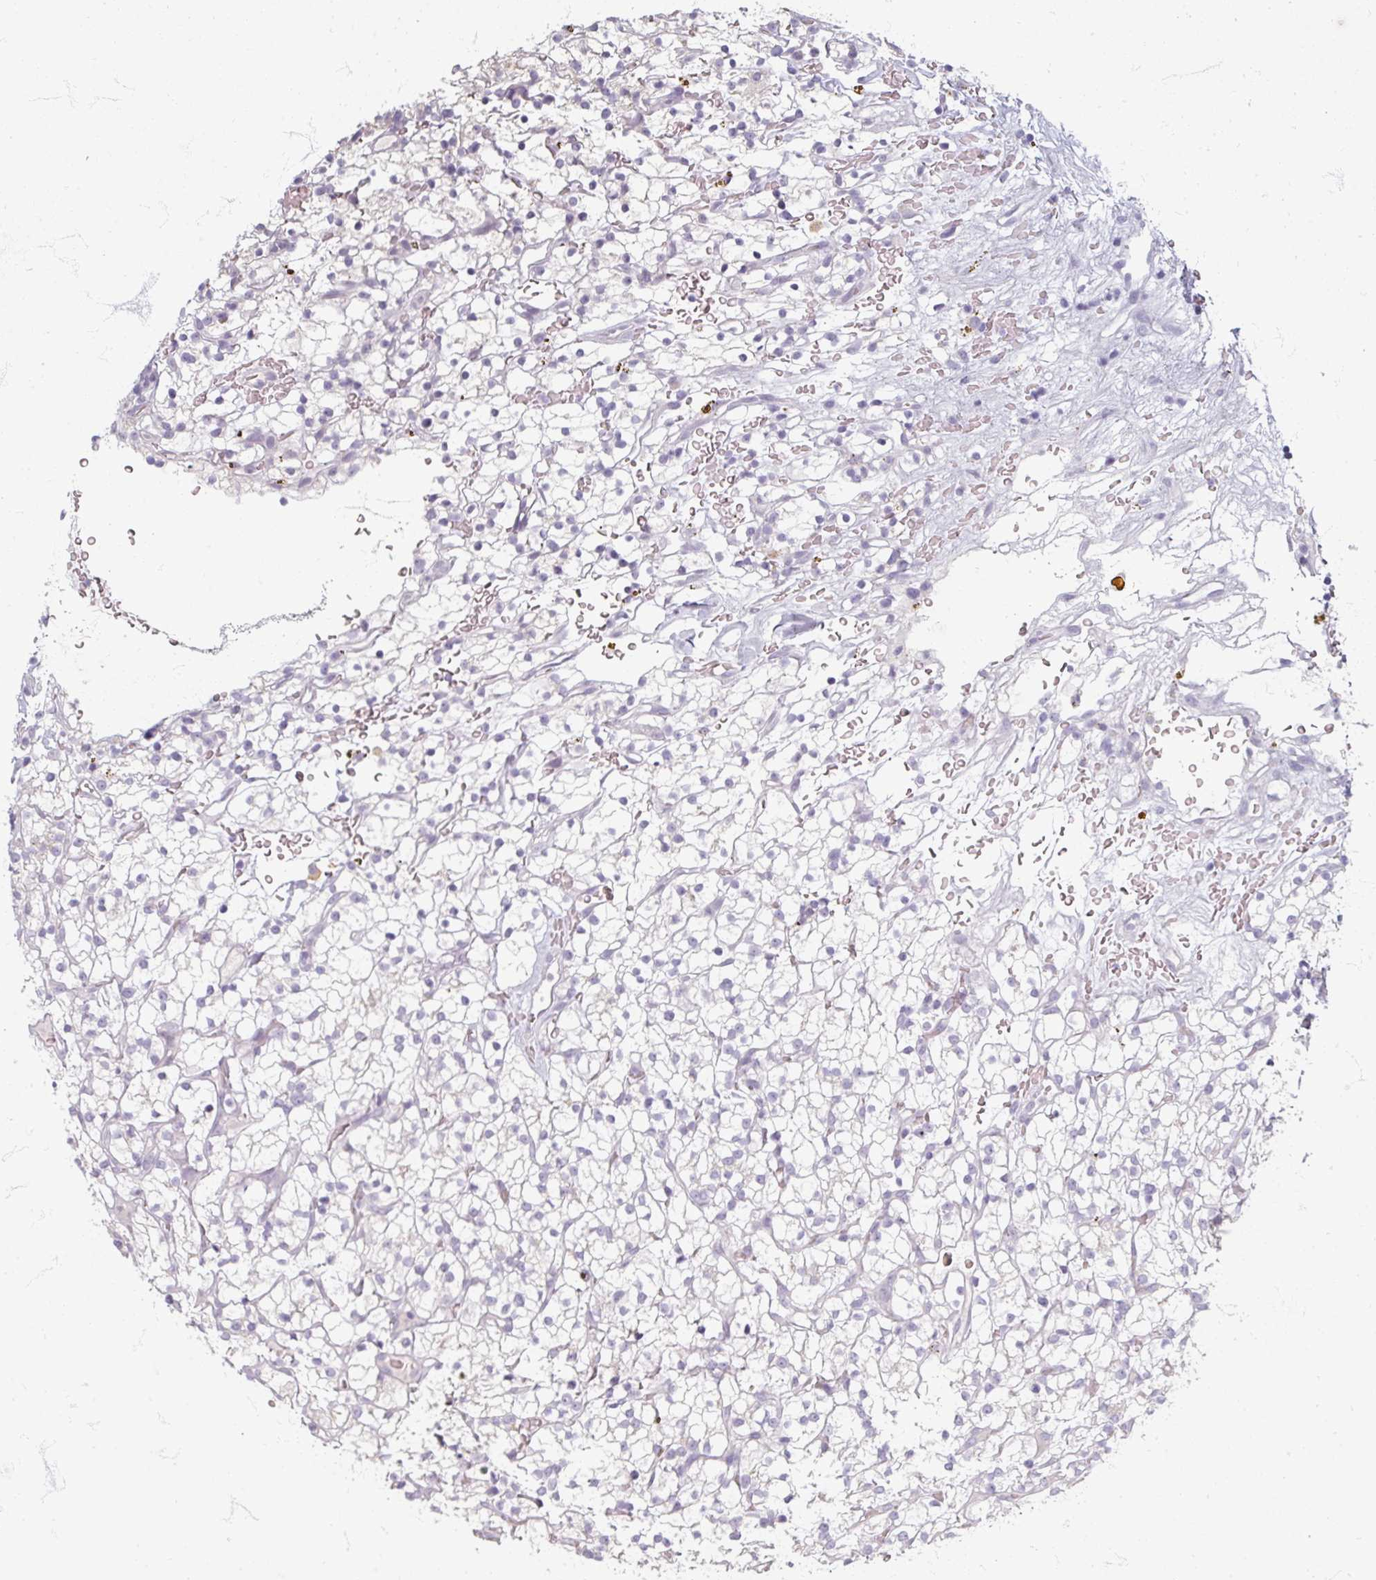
{"staining": {"intensity": "negative", "quantity": "none", "location": "none"}, "tissue": "renal cancer", "cell_type": "Tumor cells", "image_type": "cancer", "snomed": [{"axis": "morphology", "description": "Adenocarcinoma, NOS"}, {"axis": "topography", "description": "Kidney"}], "caption": "High magnification brightfield microscopy of renal adenocarcinoma stained with DAB (brown) and counterstained with hematoxylin (blue): tumor cells show no significant staining. (Stains: DAB (3,3'-diaminobenzidine) immunohistochemistry (IHC) with hematoxylin counter stain, Microscopy: brightfield microscopy at high magnification).", "gene": "ZNF878", "patient": {"sex": "female", "age": 64}}